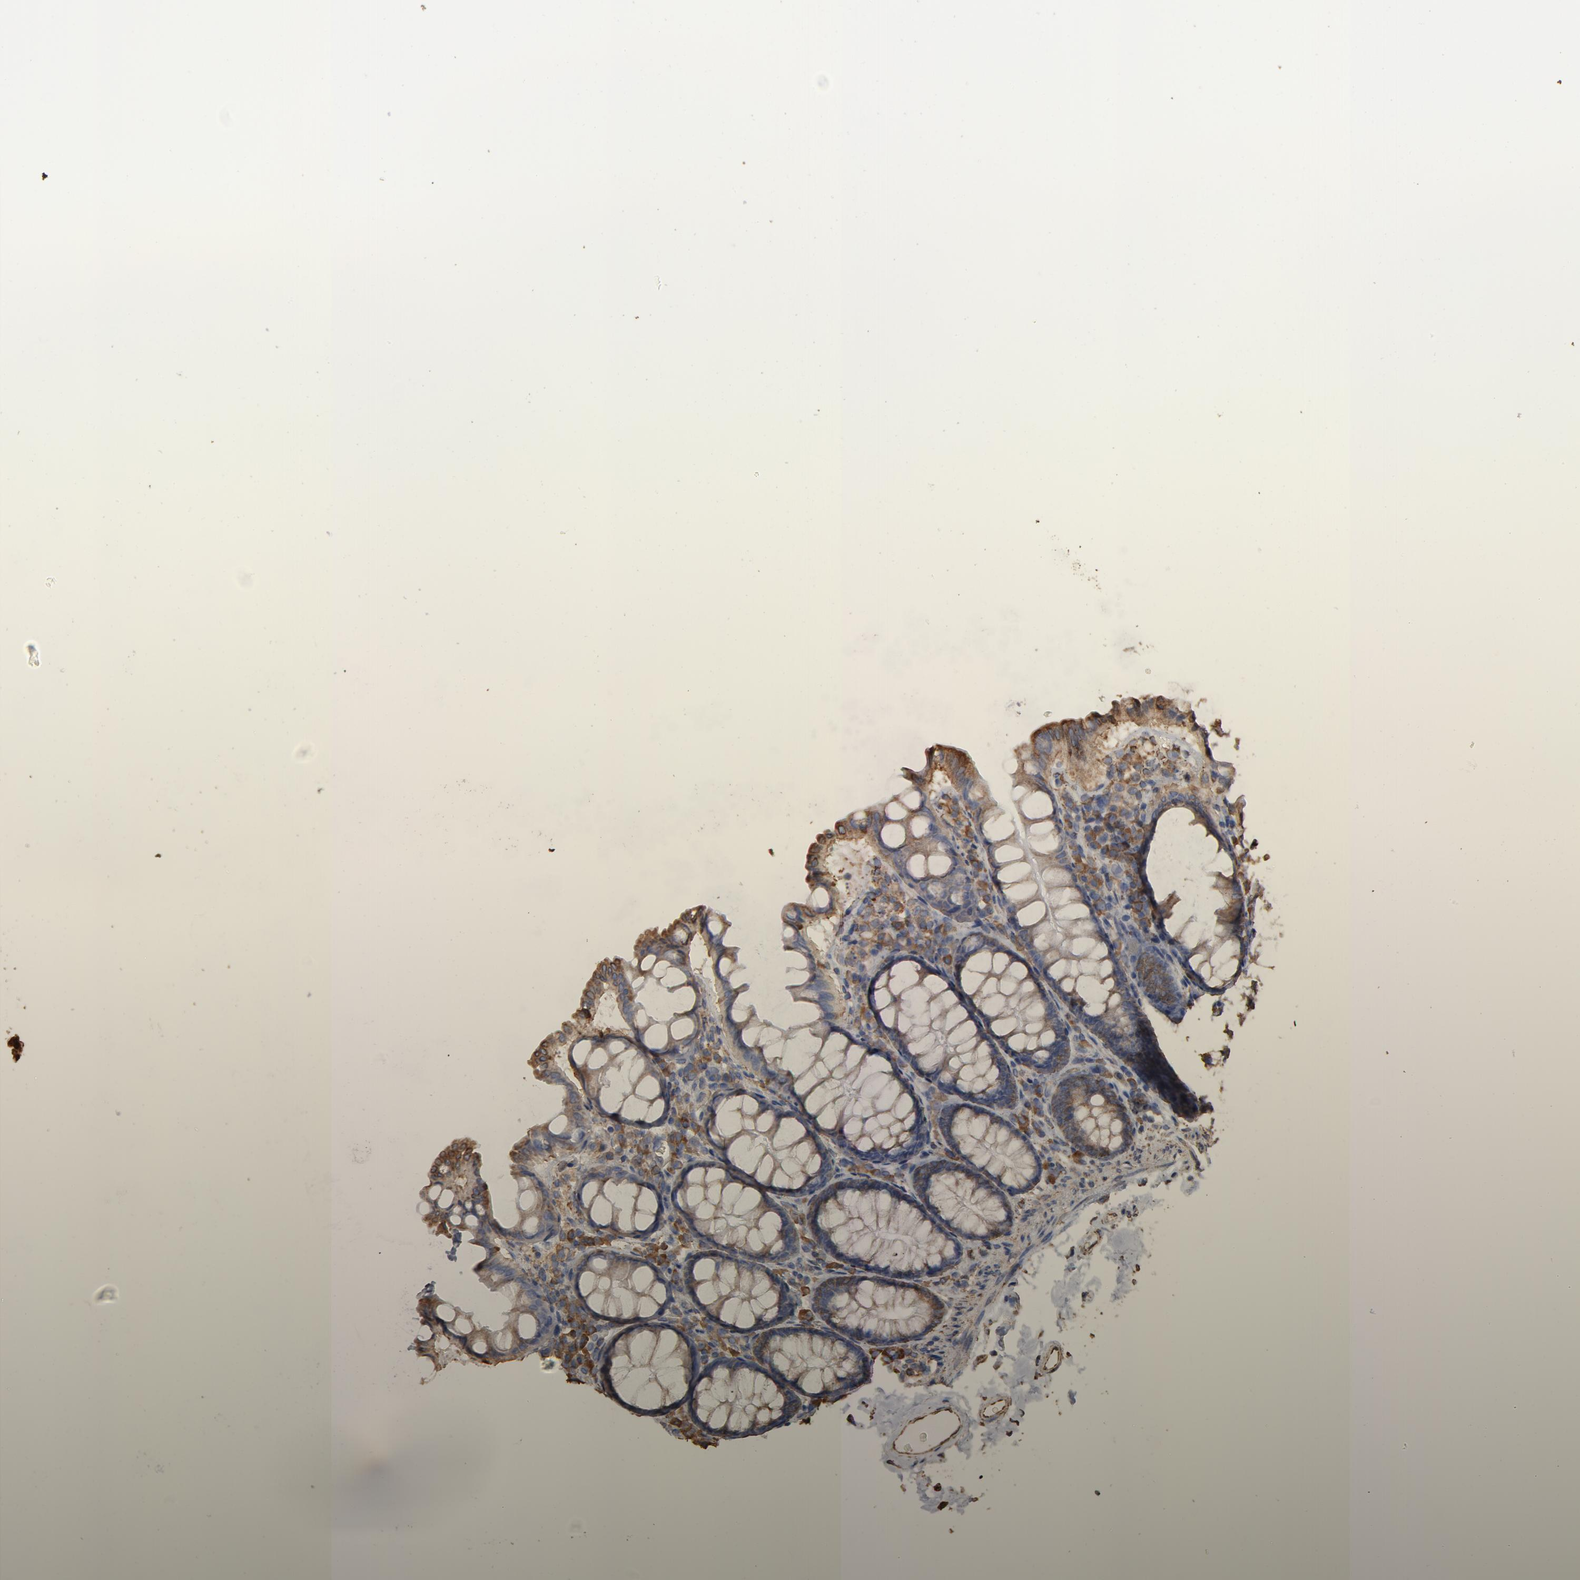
{"staining": {"intensity": "moderate", "quantity": ">75%", "location": "cytoplasmic/membranous"}, "tissue": "colon", "cell_type": "Endothelial cells", "image_type": "normal", "snomed": [{"axis": "morphology", "description": "Normal tissue, NOS"}, {"axis": "topography", "description": "Colon"}], "caption": "High-magnification brightfield microscopy of benign colon stained with DAB (brown) and counterstained with hematoxylin (blue). endothelial cells exhibit moderate cytoplasmic/membranous staining is present in approximately>75% of cells.", "gene": "PDIA3", "patient": {"sex": "female", "age": 61}}